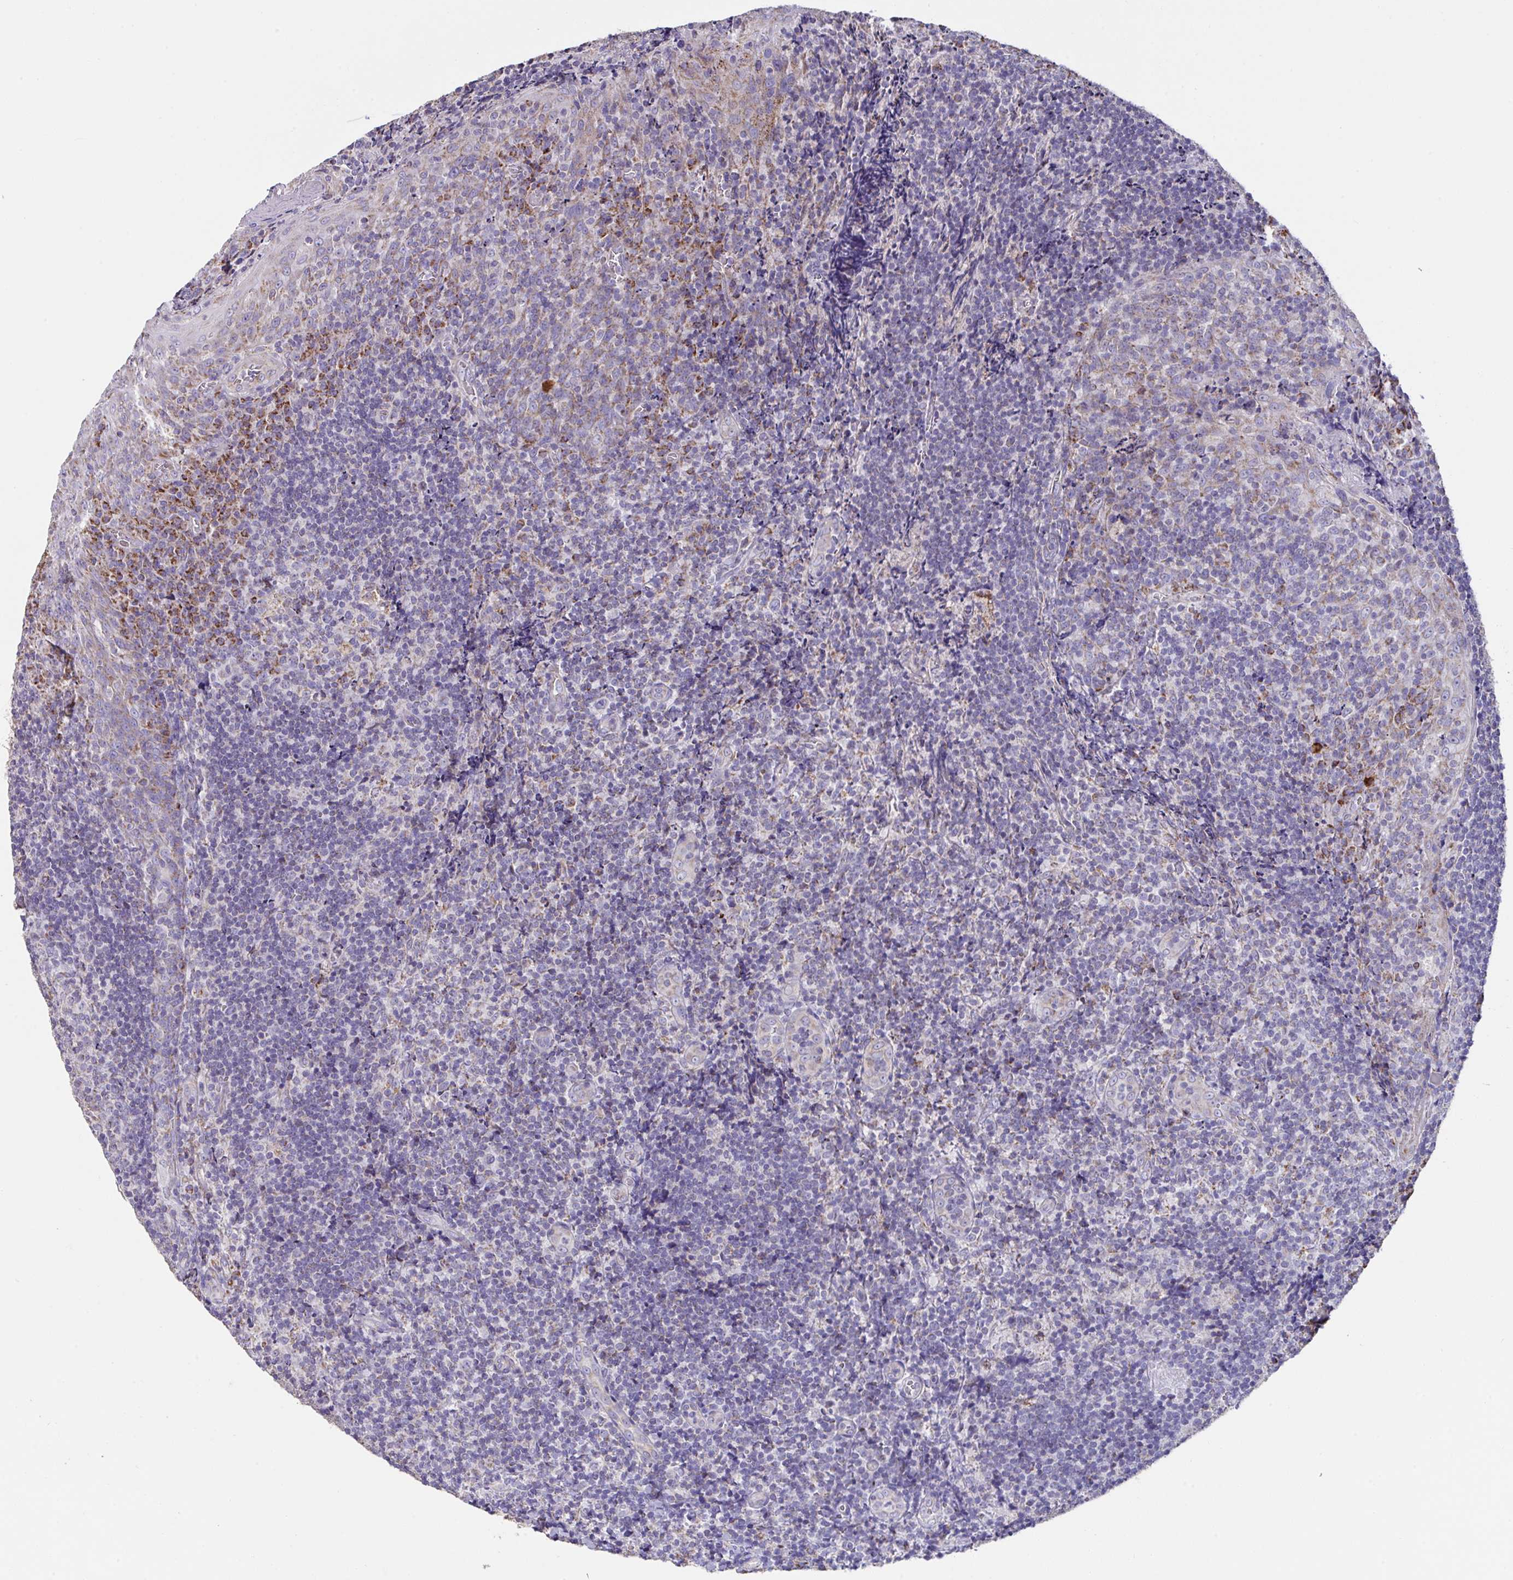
{"staining": {"intensity": "negative", "quantity": "none", "location": "none"}, "tissue": "tonsil", "cell_type": "Germinal center cells", "image_type": "normal", "snomed": [{"axis": "morphology", "description": "Normal tissue, NOS"}, {"axis": "topography", "description": "Tonsil"}], "caption": "Immunohistochemistry image of benign tonsil: tonsil stained with DAB (3,3'-diaminobenzidine) exhibits no significant protein positivity in germinal center cells. (IHC, brightfield microscopy, high magnification).", "gene": "DOK7", "patient": {"sex": "male", "age": 17}}